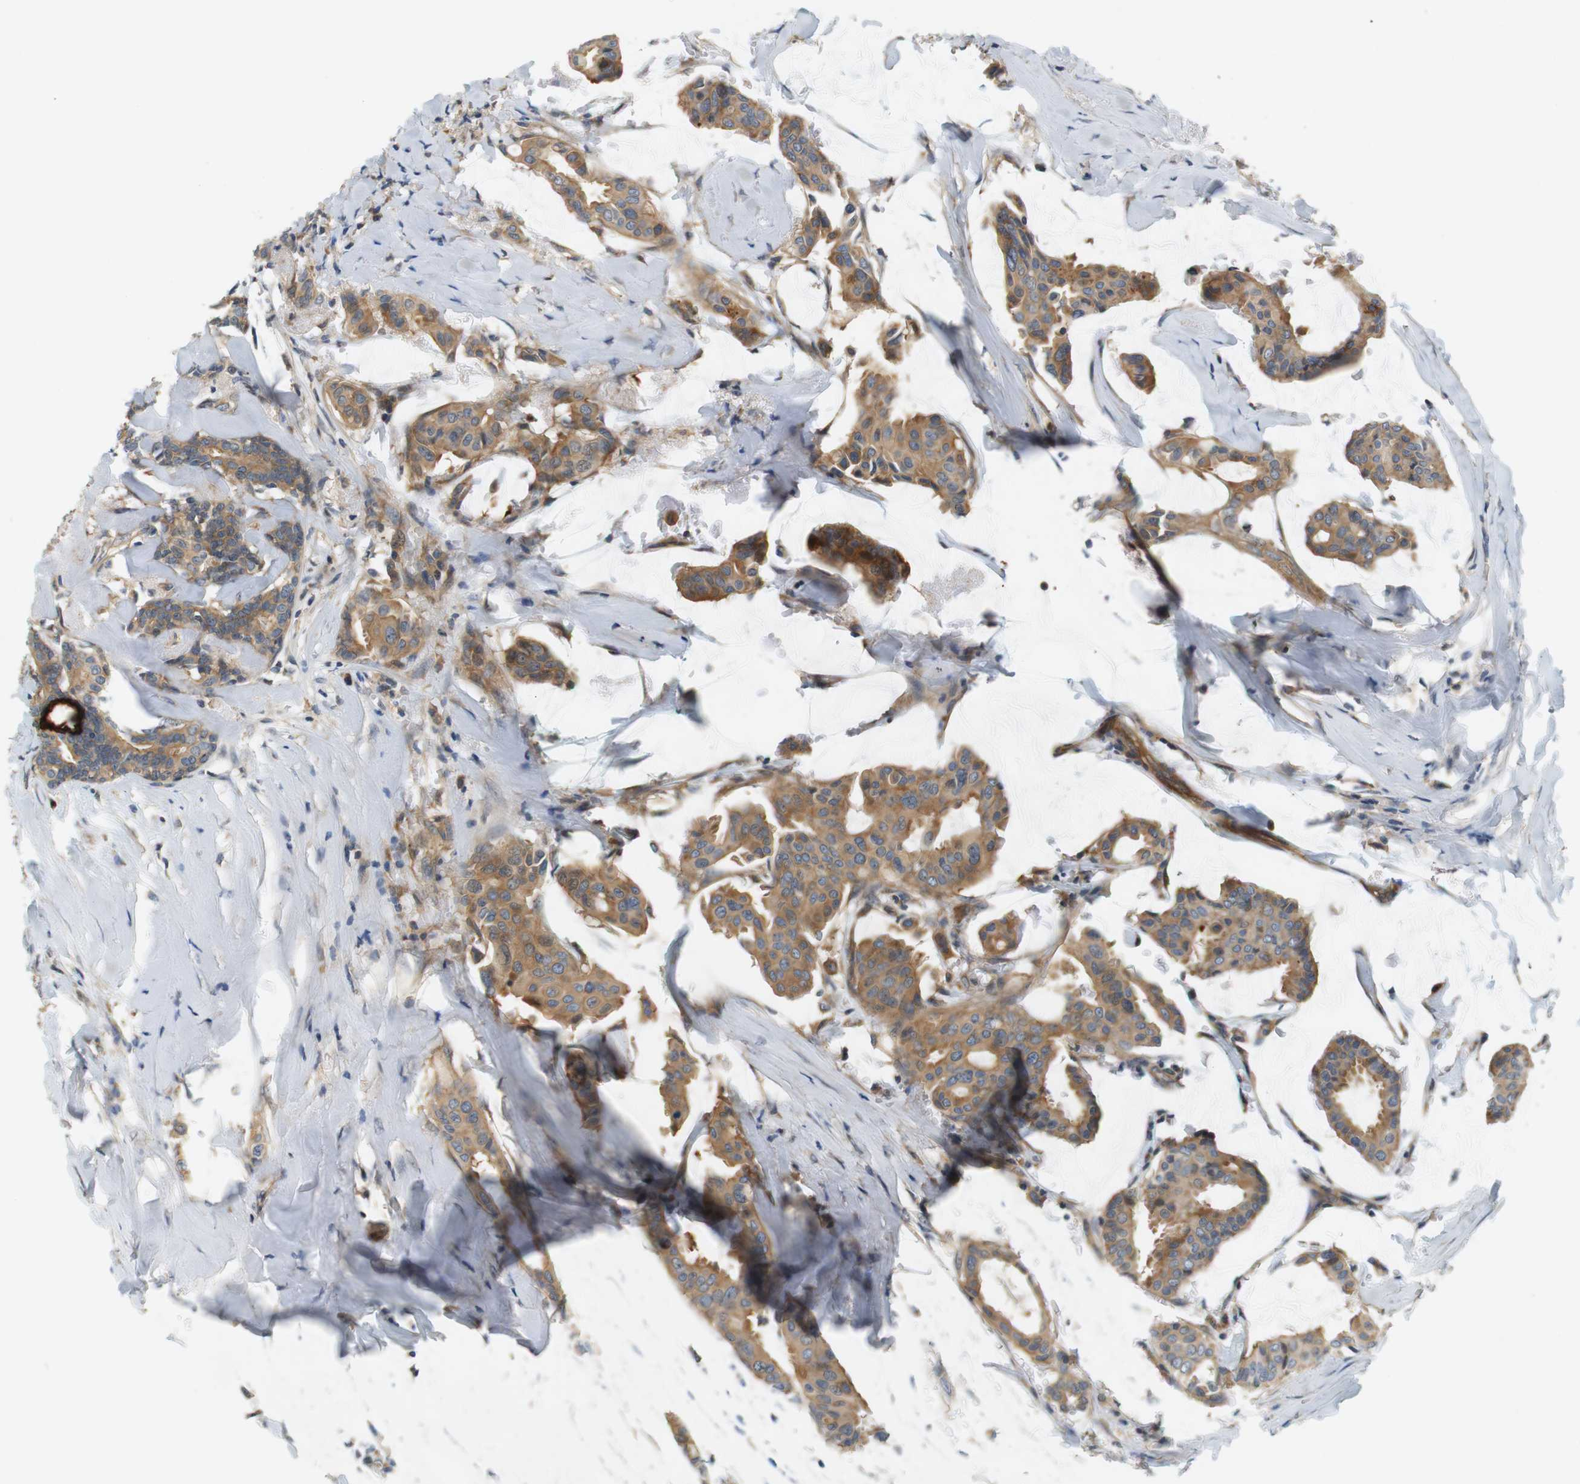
{"staining": {"intensity": "moderate", "quantity": ">75%", "location": "cytoplasmic/membranous"}, "tissue": "head and neck cancer", "cell_type": "Tumor cells", "image_type": "cancer", "snomed": [{"axis": "morphology", "description": "Adenocarcinoma, NOS"}, {"axis": "topography", "description": "Salivary gland"}, {"axis": "topography", "description": "Head-Neck"}], "caption": "Moderate cytoplasmic/membranous expression is appreciated in about >75% of tumor cells in head and neck cancer (adenocarcinoma).", "gene": "SH3GLB1", "patient": {"sex": "female", "age": 59}}